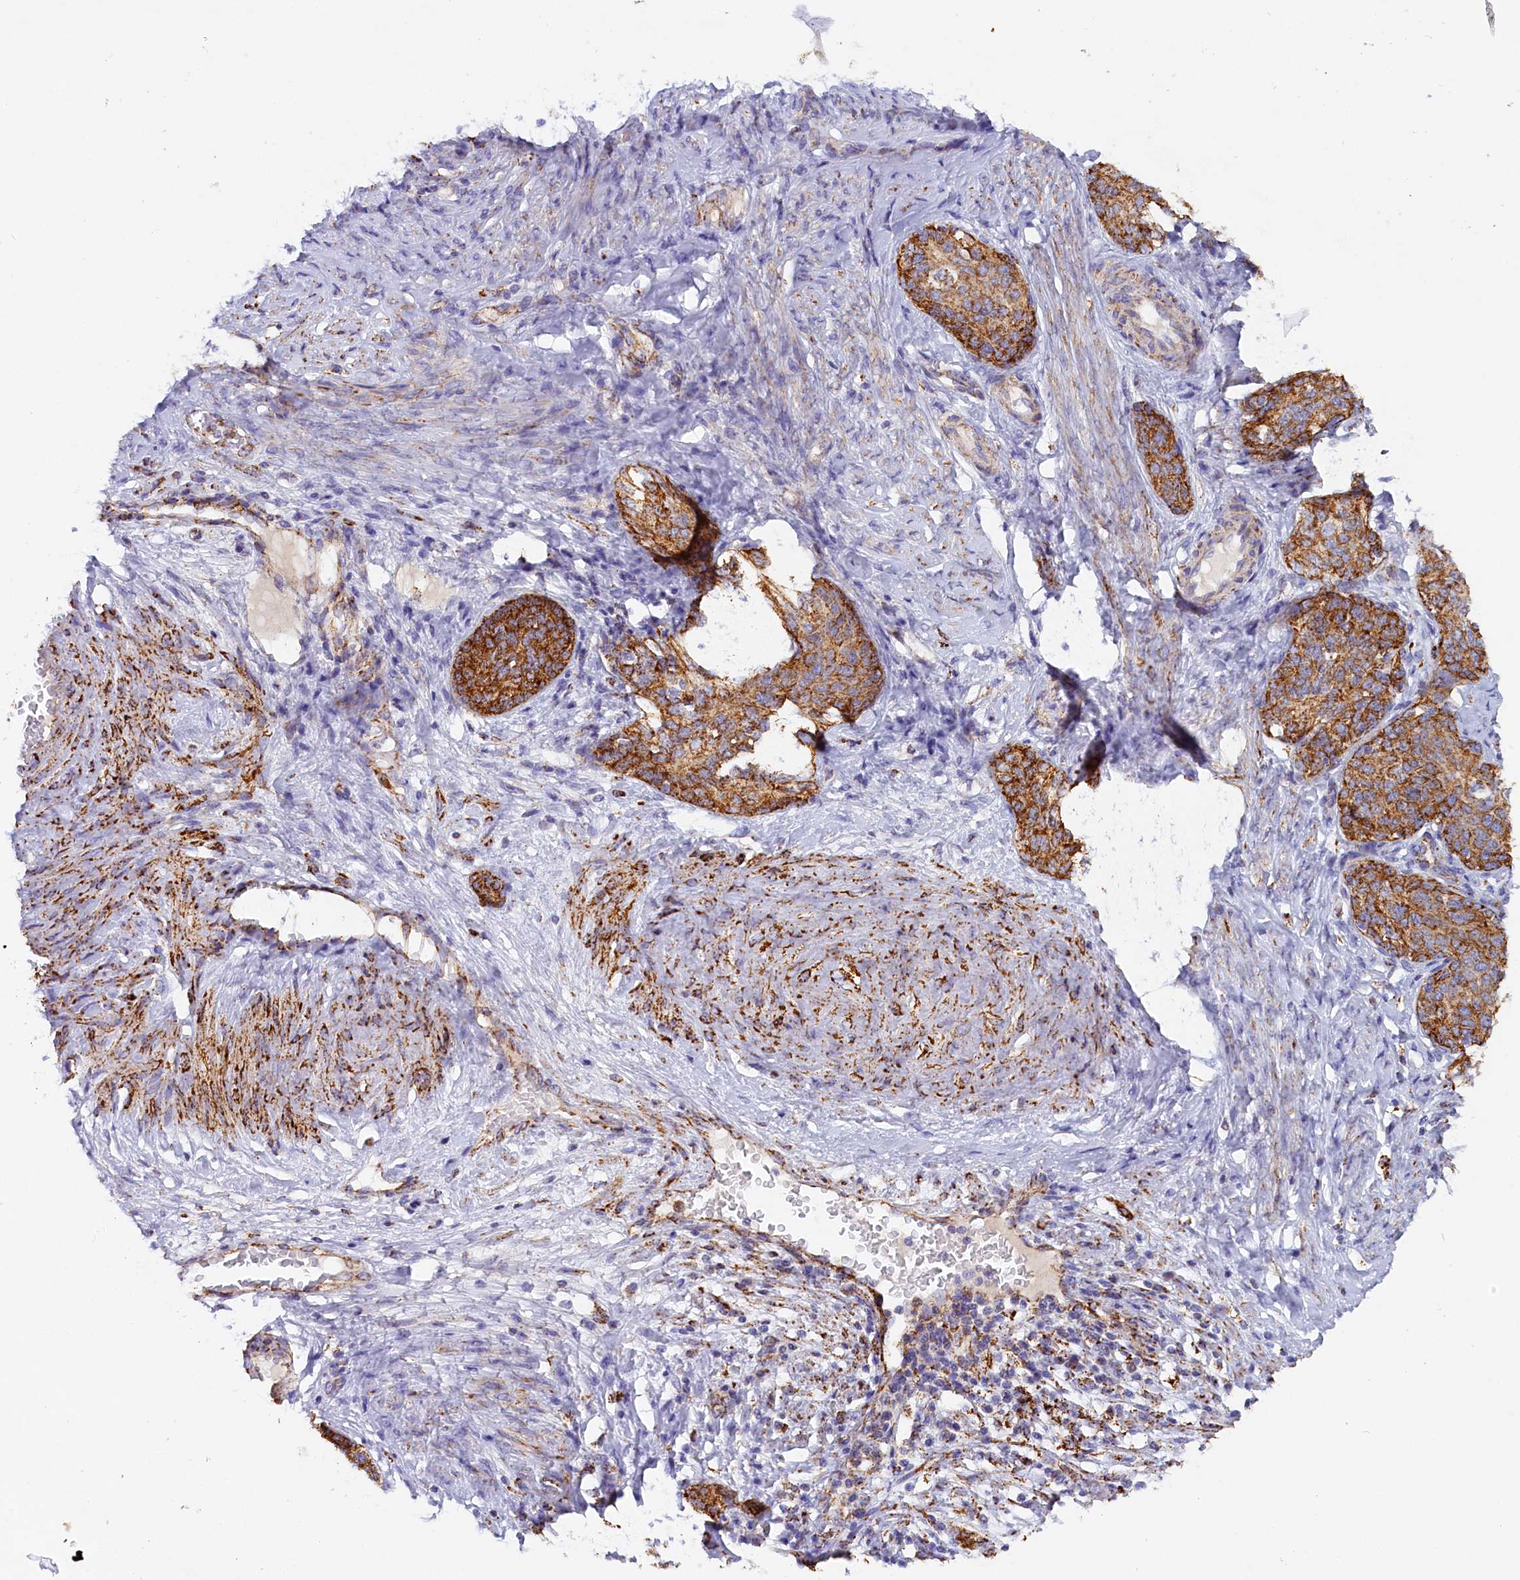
{"staining": {"intensity": "strong", "quantity": ">75%", "location": "cytoplasmic/membranous"}, "tissue": "cervical cancer", "cell_type": "Tumor cells", "image_type": "cancer", "snomed": [{"axis": "morphology", "description": "Squamous cell carcinoma, NOS"}, {"axis": "morphology", "description": "Adenocarcinoma, NOS"}, {"axis": "topography", "description": "Cervix"}], "caption": "Approximately >75% of tumor cells in cervical cancer (adenocarcinoma) show strong cytoplasmic/membranous protein staining as visualized by brown immunohistochemical staining.", "gene": "AKTIP", "patient": {"sex": "female", "age": 52}}